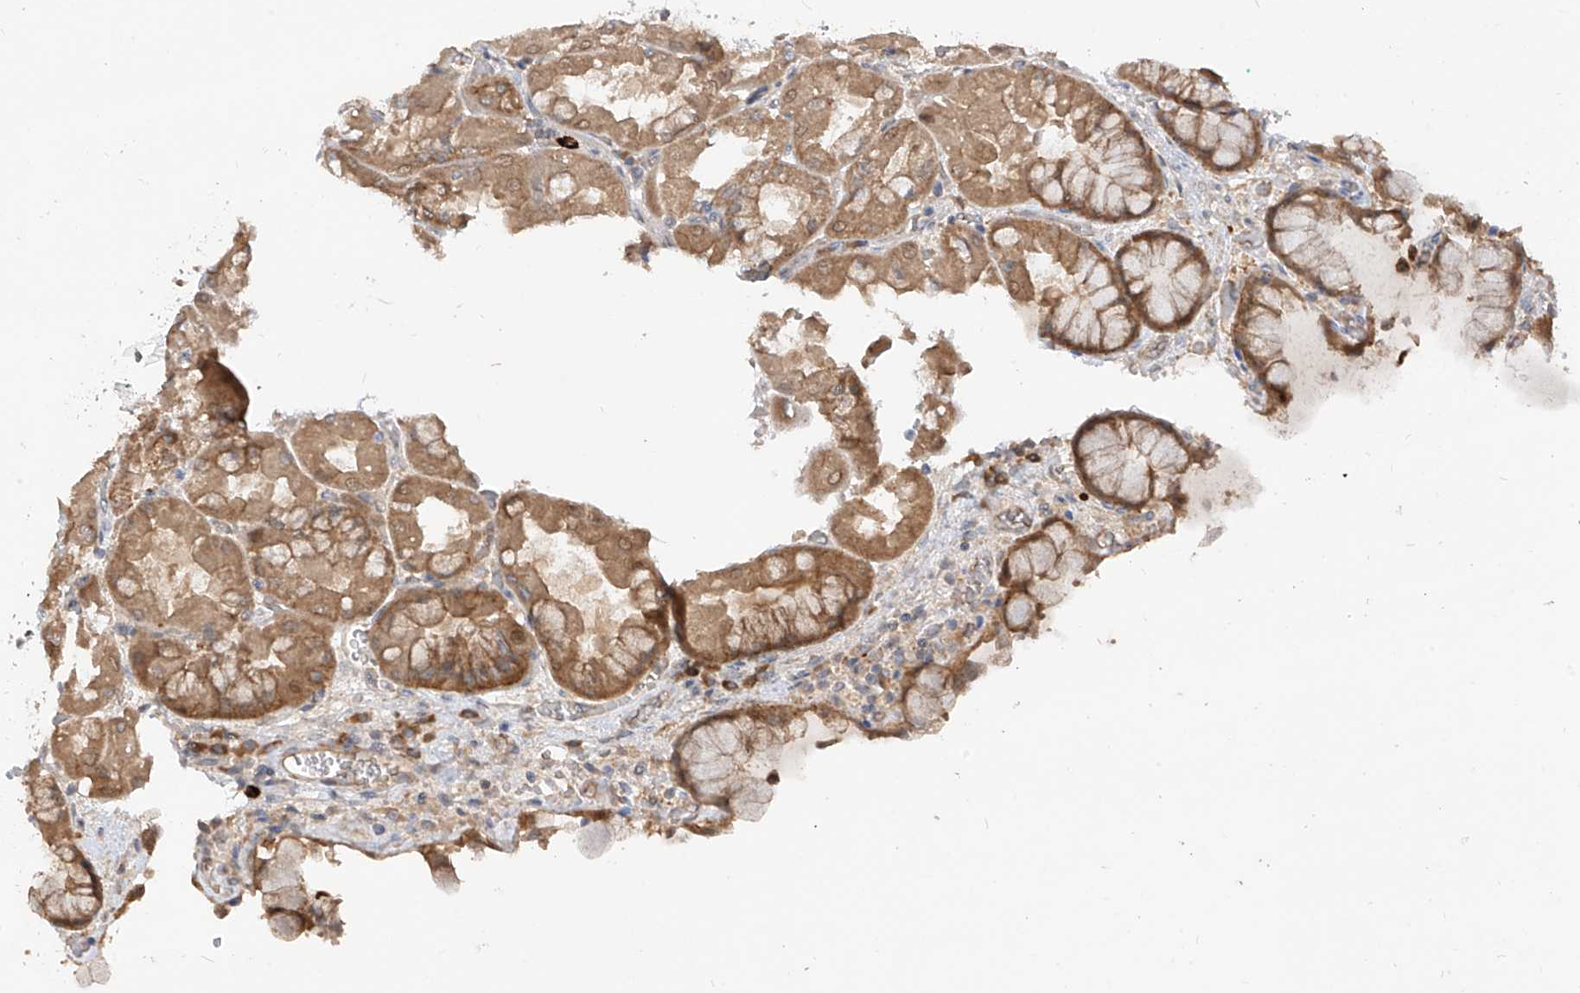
{"staining": {"intensity": "moderate", "quantity": ">75%", "location": "cytoplasmic/membranous"}, "tissue": "stomach", "cell_type": "Glandular cells", "image_type": "normal", "snomed": [{"axis": "morphology", "description": "Normal tissue, NOS"}, {"axis": "topography", "description": "Stomach"}], "caption": "Normal stomach exhibits moderate cytoplasmic/membranous expression in approximately >75% of glandular cells Using DAB (3,3'-diaminobenzidine) (brown) and hematoxylin (blue) stains, captured at high magnification using brightfield microscopy..", "gene": "MTUS2", "patient": {"sex": "female", "age": 61}}